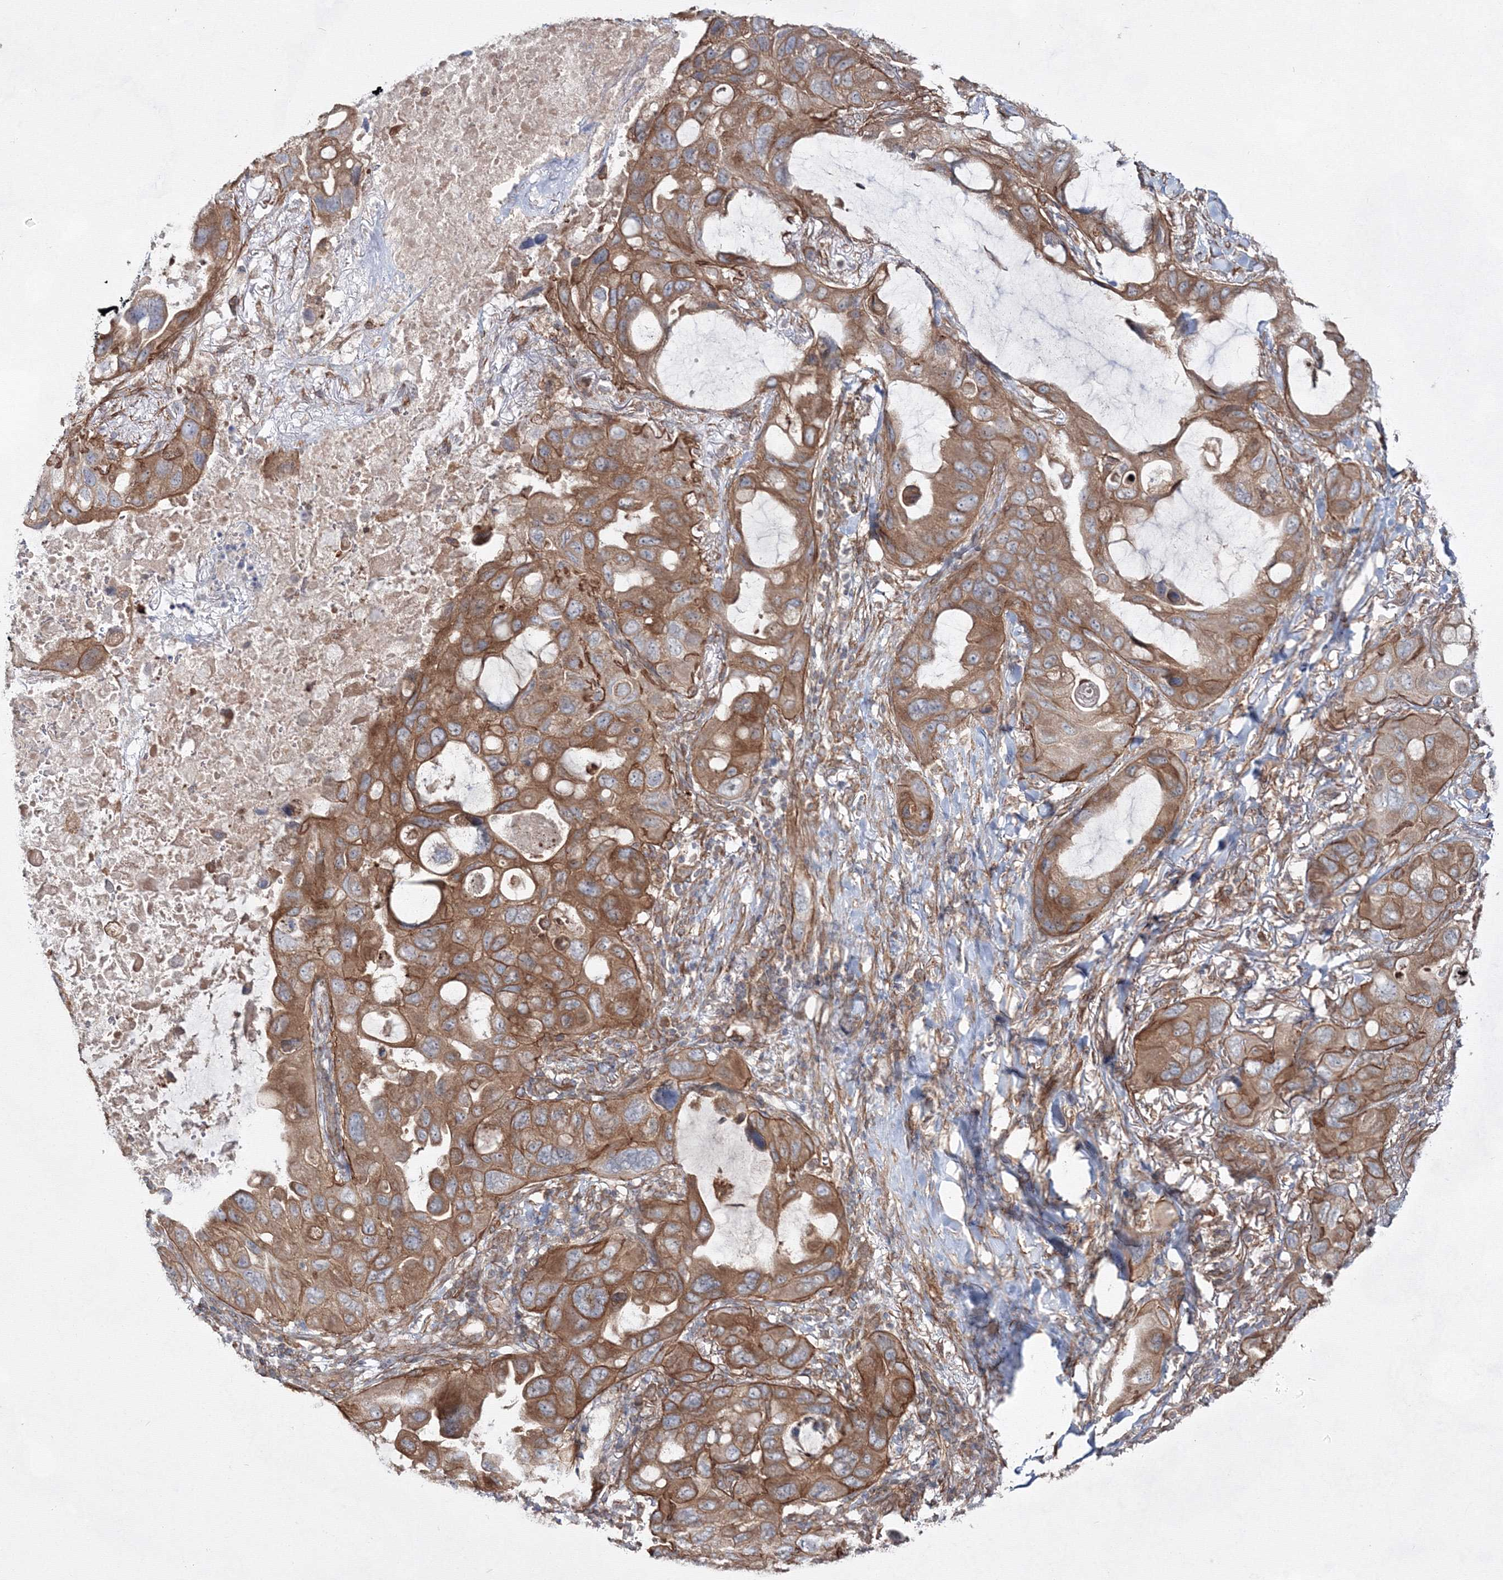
{"staining": {"intensity": "moderate", "quantity": ">75%", "location": "cytoplasmic/membranous"}, "tissue": "lung cancer", "cell_type": "Tumor cells", "image_type": "cancer", "snomed": [{"axis": "morphology", "description": "Squamous cell carcinoma, NOS"}, {"axis": "topography", "description": "Lung"}], "caption": "Tumor cells display medium levels of moderate cytoplasmic/membranous expression in about >75% of cells in human lung squamous cell carcinoma.", "gene": "EXOC6", "patient": {"sex": "female", "age": 73}}